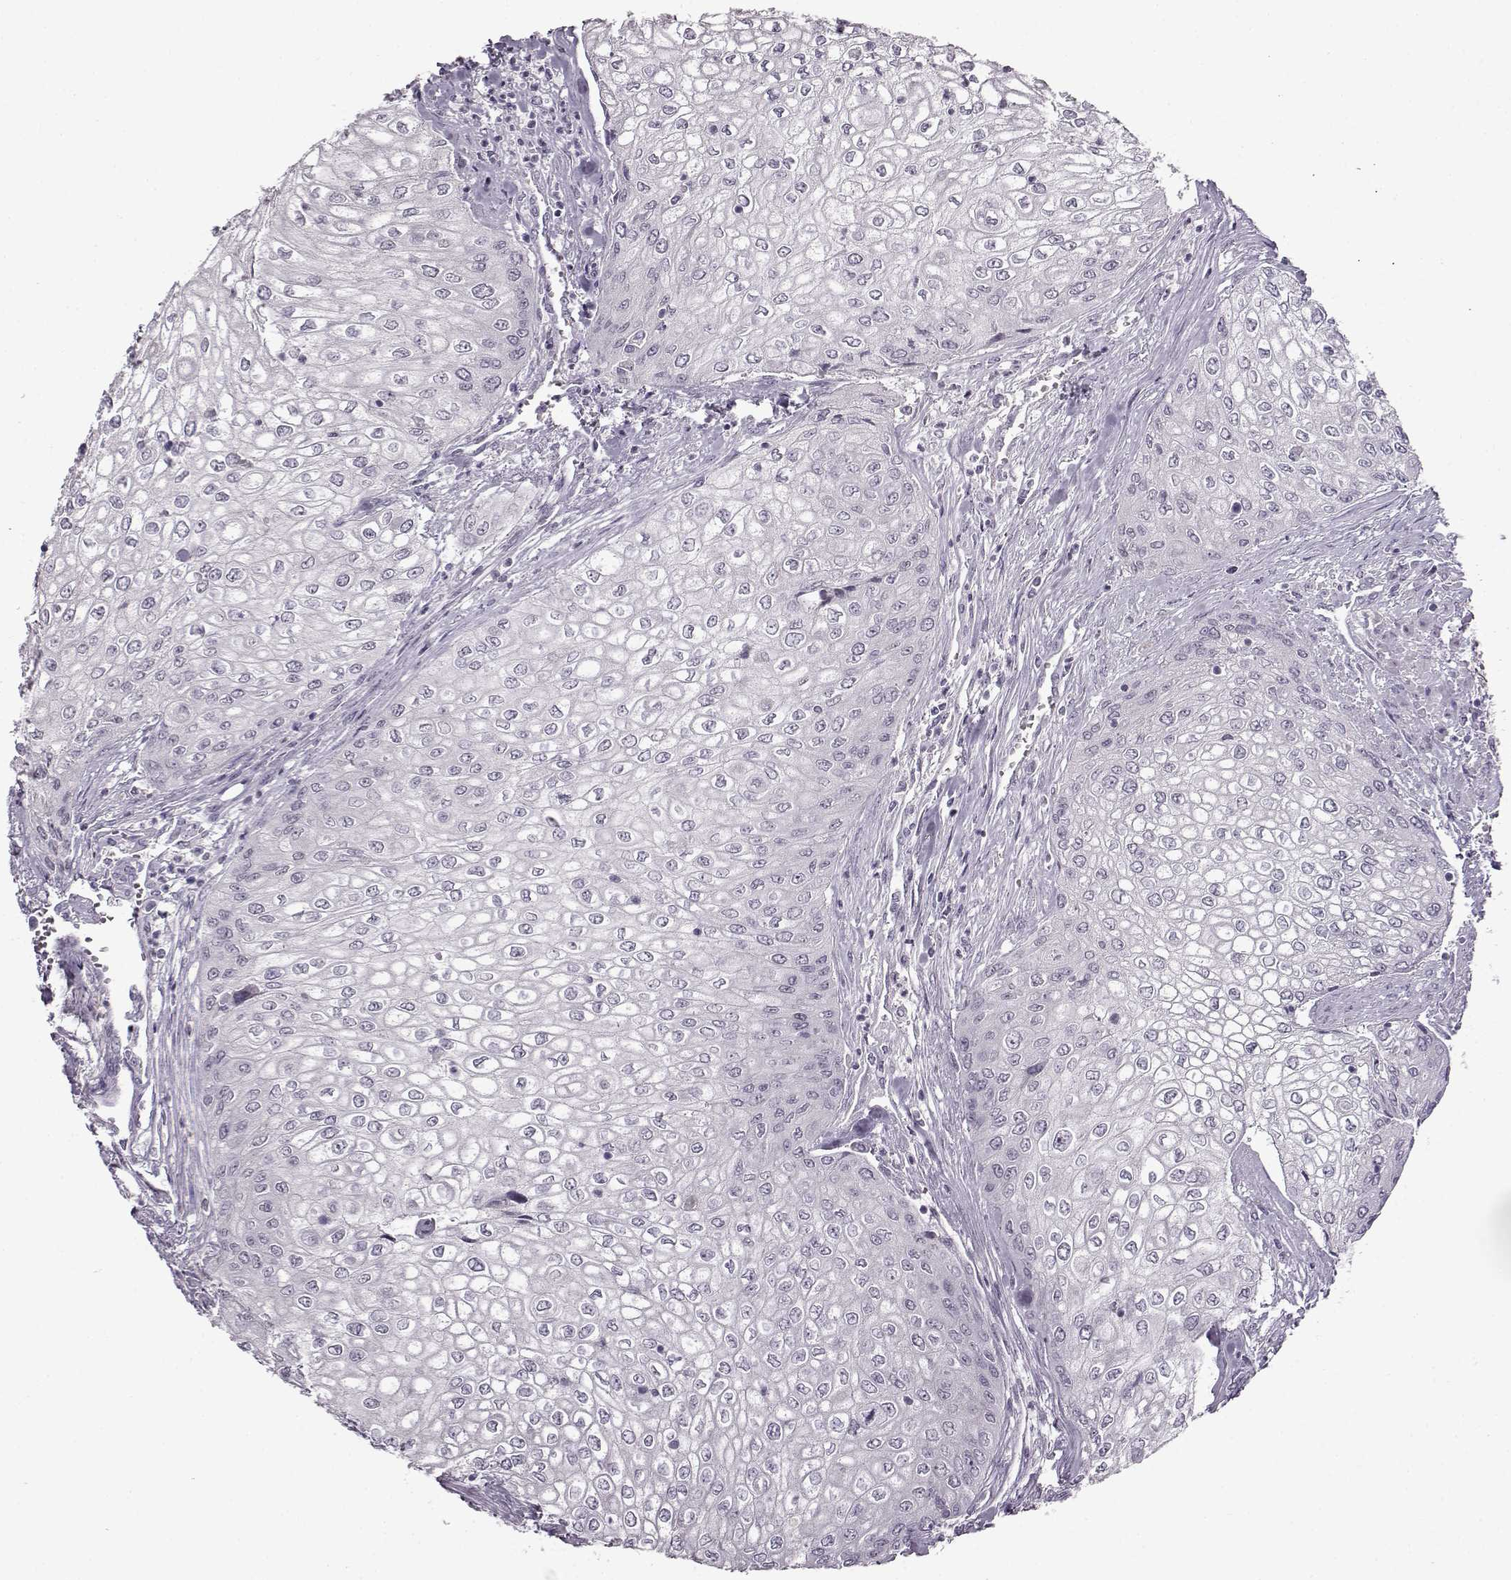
{"staining": {"intensity": "negative", "quantity": "none", "location": "none"}, "tissue": "urothelial cancer", "cell_type": "Tumor cells", "image_type": "cancer", "snomed": [{"axis": "morphology", "description": "Urothelial carcinoma, High grade"}, {"axis": "topography", "description": "Urinary bladder"}], "caption": "This is an immunohistochemistry histopathology image of human urothelial cancer. There is no expression in tumor cells.", "gene": "FSHB", "patient": {"sex": "male", "age": 62}}